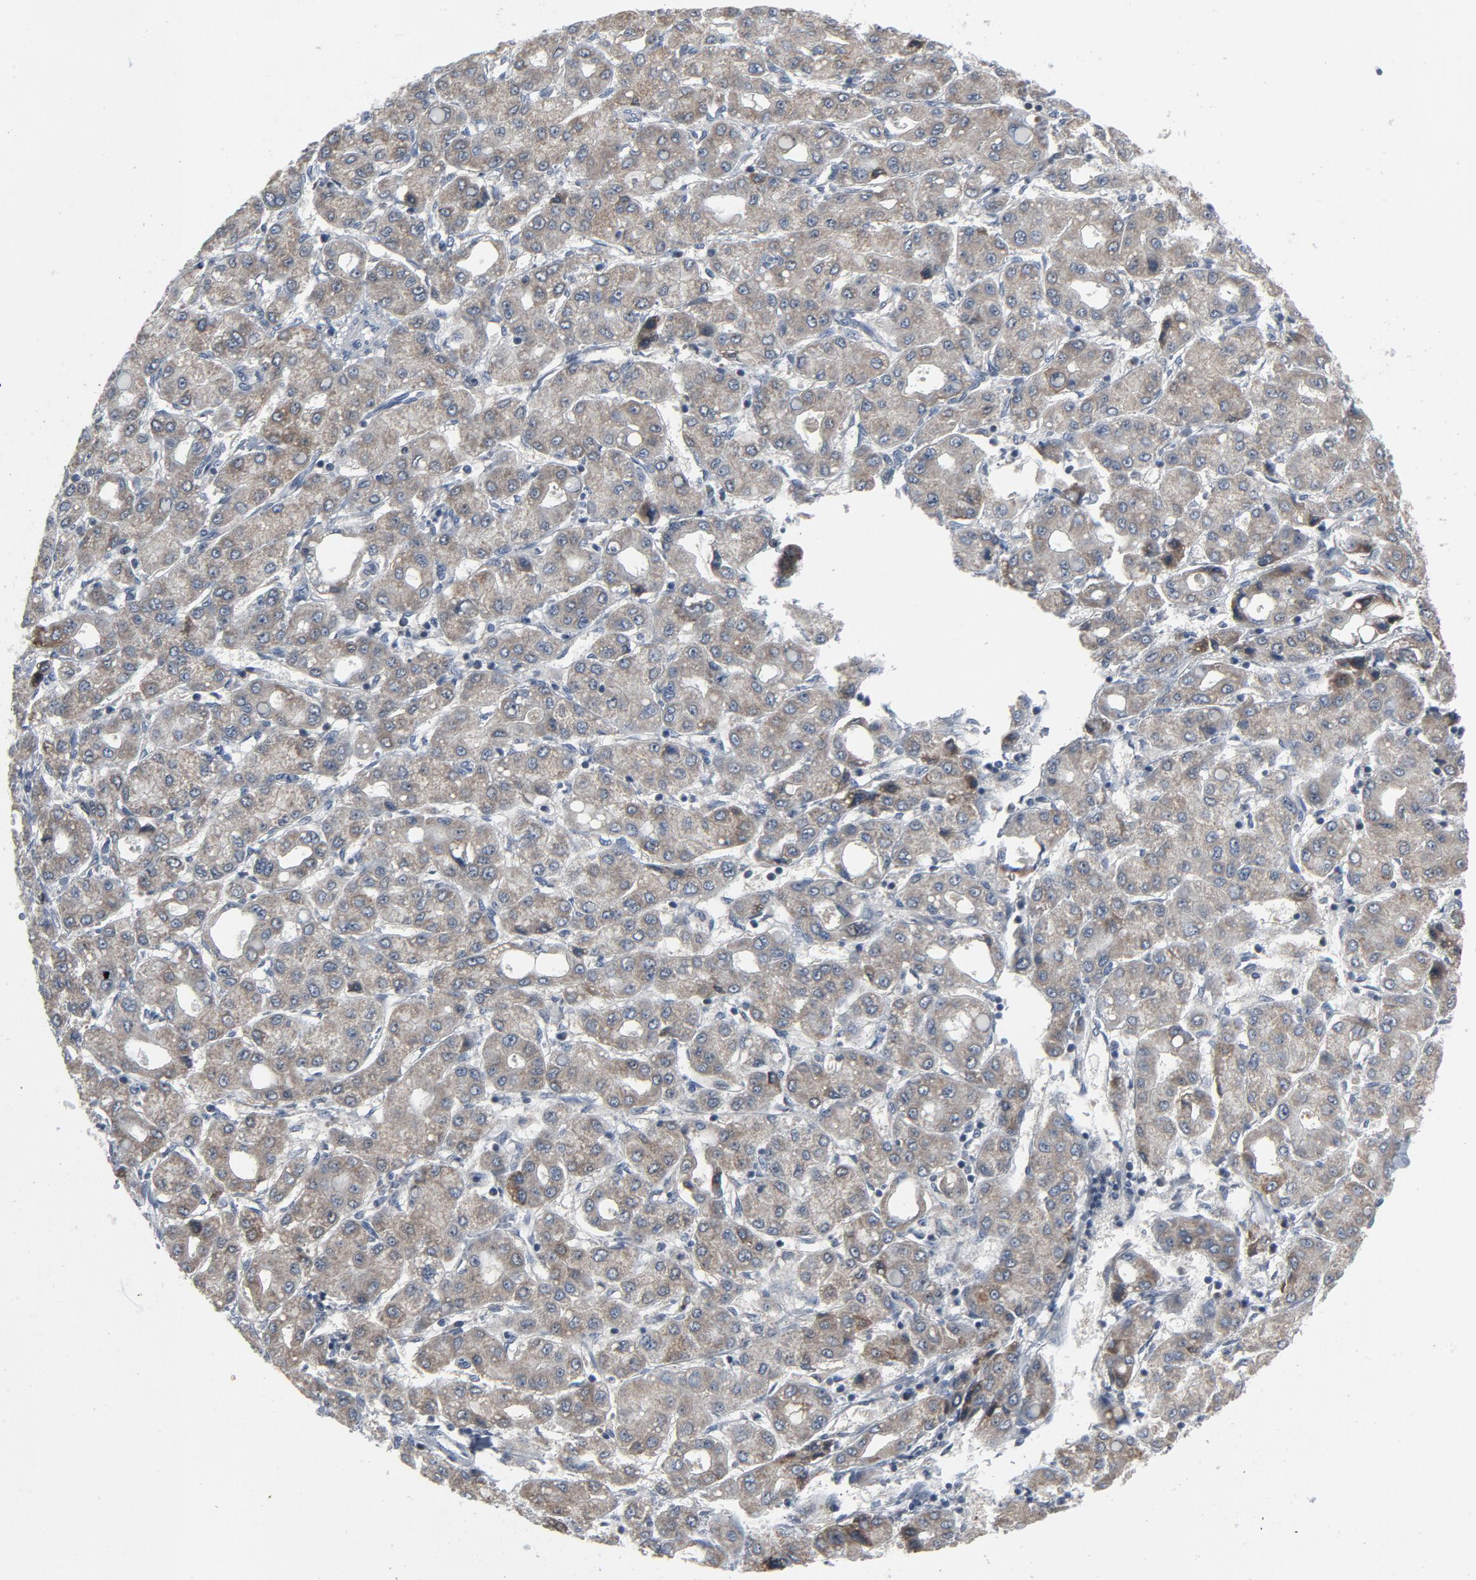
{"staining": {"intensity": "weak", "quantity": ">75%", "location": "cytoplasmic/membranous"}, "tissue": "liver cancer", "cell_type": "Tumor cells", "image_type": "cancer", "snomed": [{"axis": "morphology", "description": "Carcinoma, Hepatocellular, NOS"}, {"axis": "topography", "description": "Liver"}], "caption": "Immunohistochemical staining of human liver hepatocellular carcinoma exhibits low levels of weak cytoplasmic/membranous protein expression in approximately >75% of tumor cells.", "gene": "GPX2", "patient": {"sex": "male", "age": 69}}